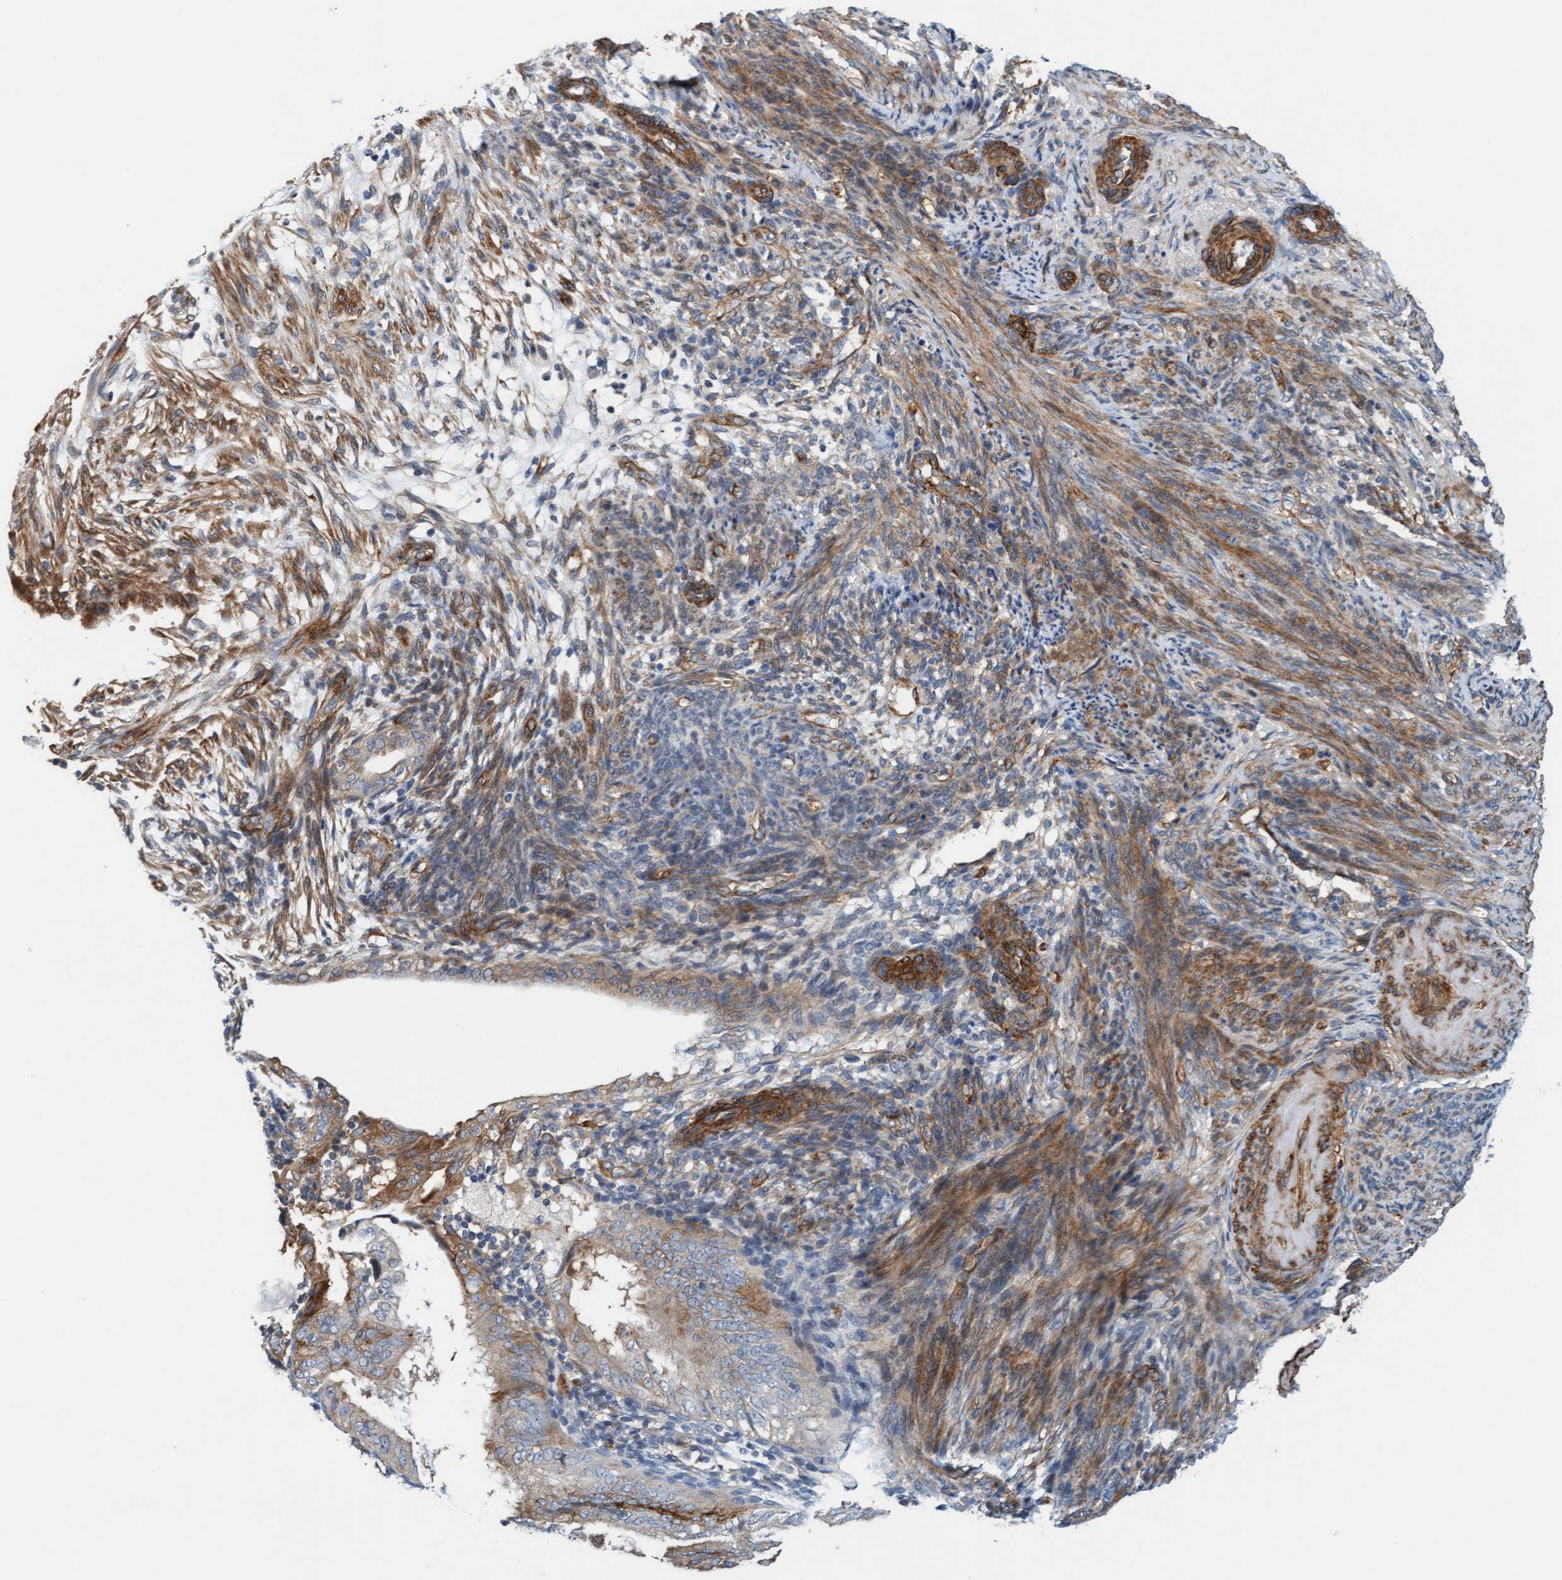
{"staining": {"intensity": "weak", "quantity": "<25%", "location": "cytoplasmic/membranous"}, "tissue": "endometrial cancer", "cell_type": "Tumor cells", "image_type": "cancer", "snomed": [{"axis": "morphology", "description": "Adenocarcinoma, NOS"}, {"axis": "topography", "description": "Endometrium"}], "caption": "Protein analysis of endometrial cancer (adenocarcinoma) reveals no significant expression in tumor cells. (Brightfield microscopy of DAB (3,3'-diaminobenzidine) immunohistochemistry (IHC) at high magnification).", "gene": "FMNL3", "patient": {"sex": "female", "age": 58}}